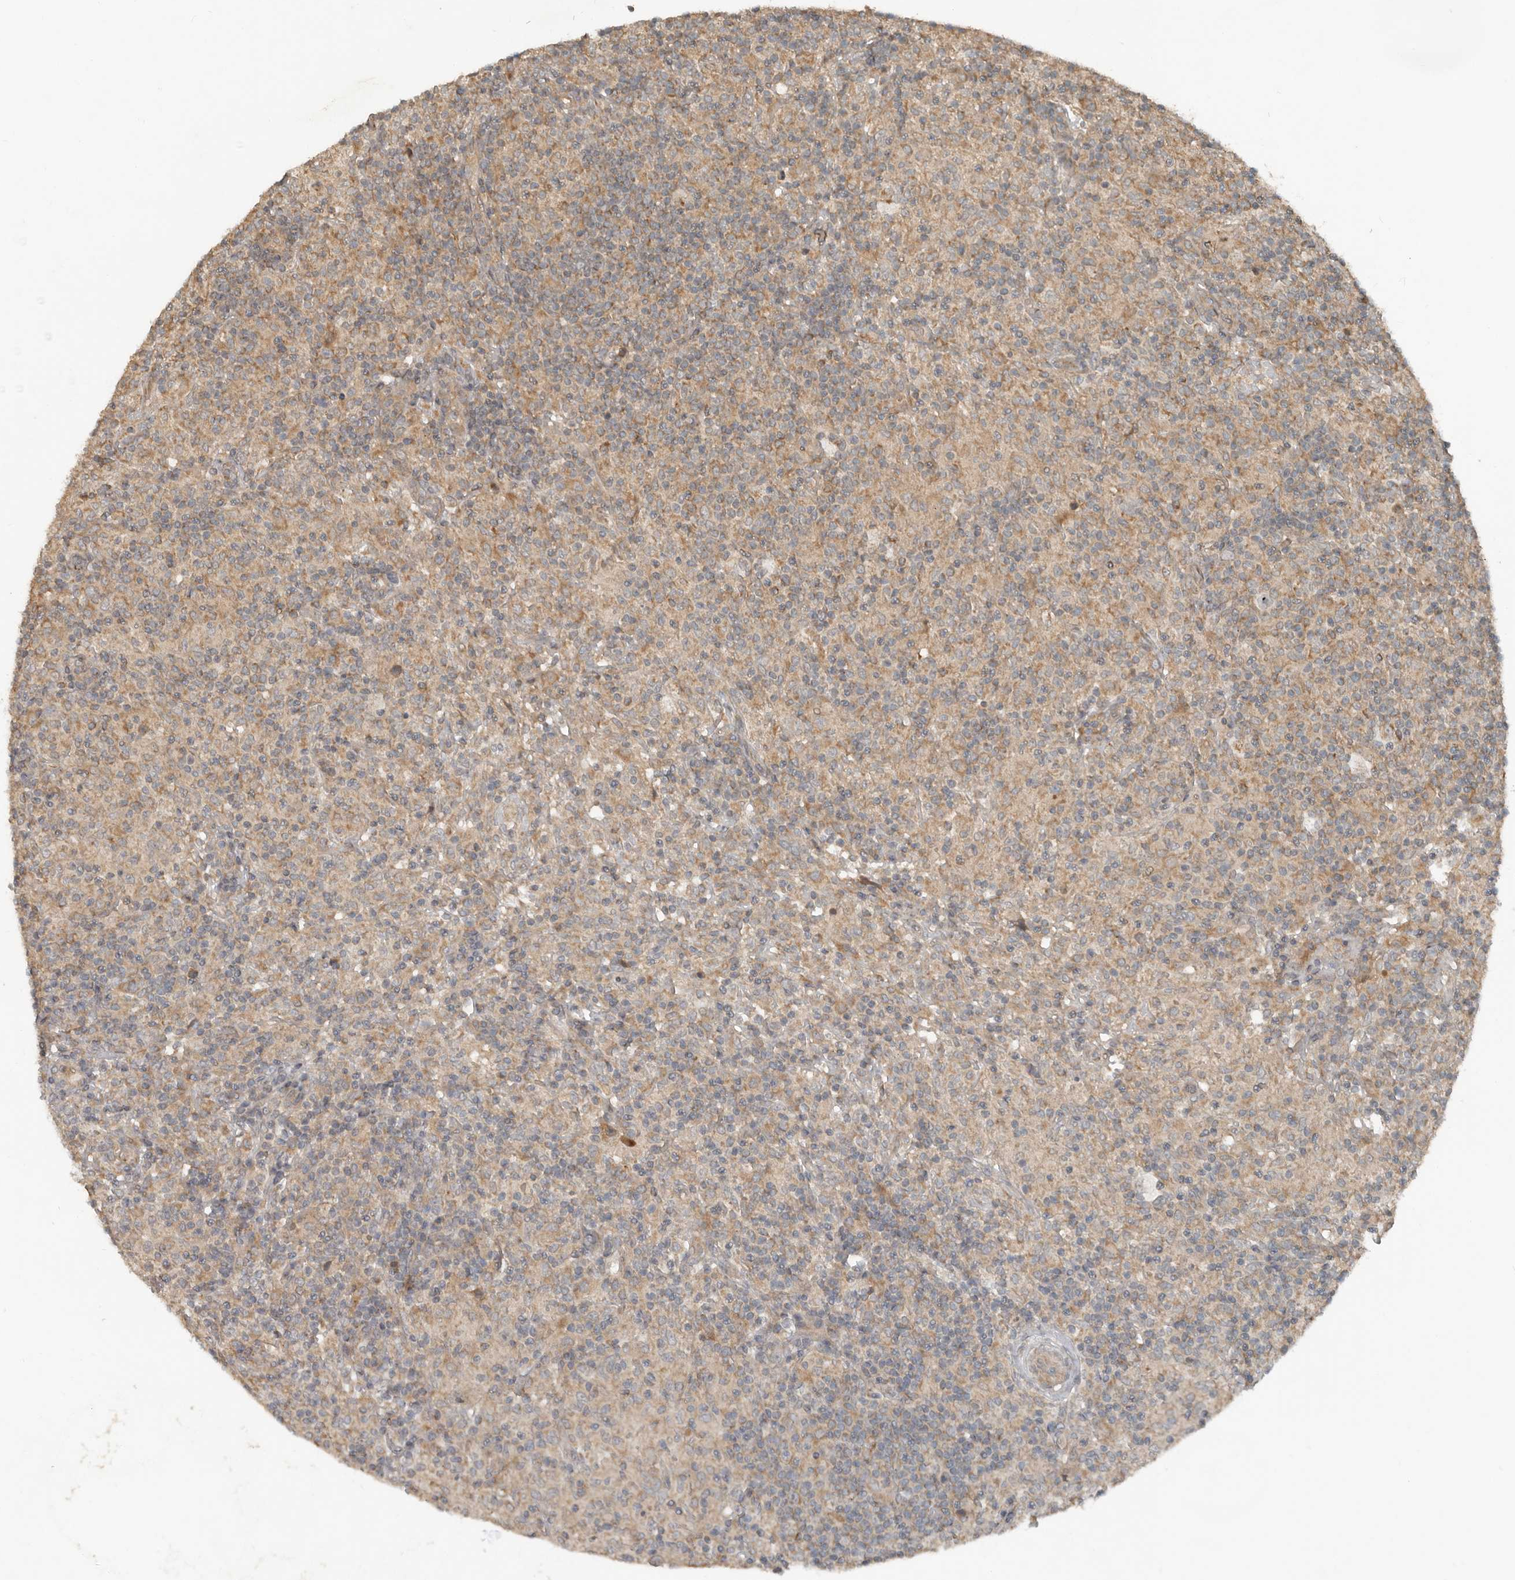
{"staining": {"intensity": "weak", "quantity": ">75%", "location": "cytoplasmic/membranous"}, "tissue": "lymphoma", "cell_type": "Tumor cells", "image_type": "cancer", "snomed": [{"axis": "morphology", "description": "Hodgkin's disease, NOS"}, {"axis": "topography", "description": "Lymph node"}], "caption": "Tumor cells show low levels of weak cytoplasmic/membranous expression in about >75% of cells in human Hodgkin's disease.", "gene": "SLC6A7", "patient": {"sex": "male", "age": 70}}